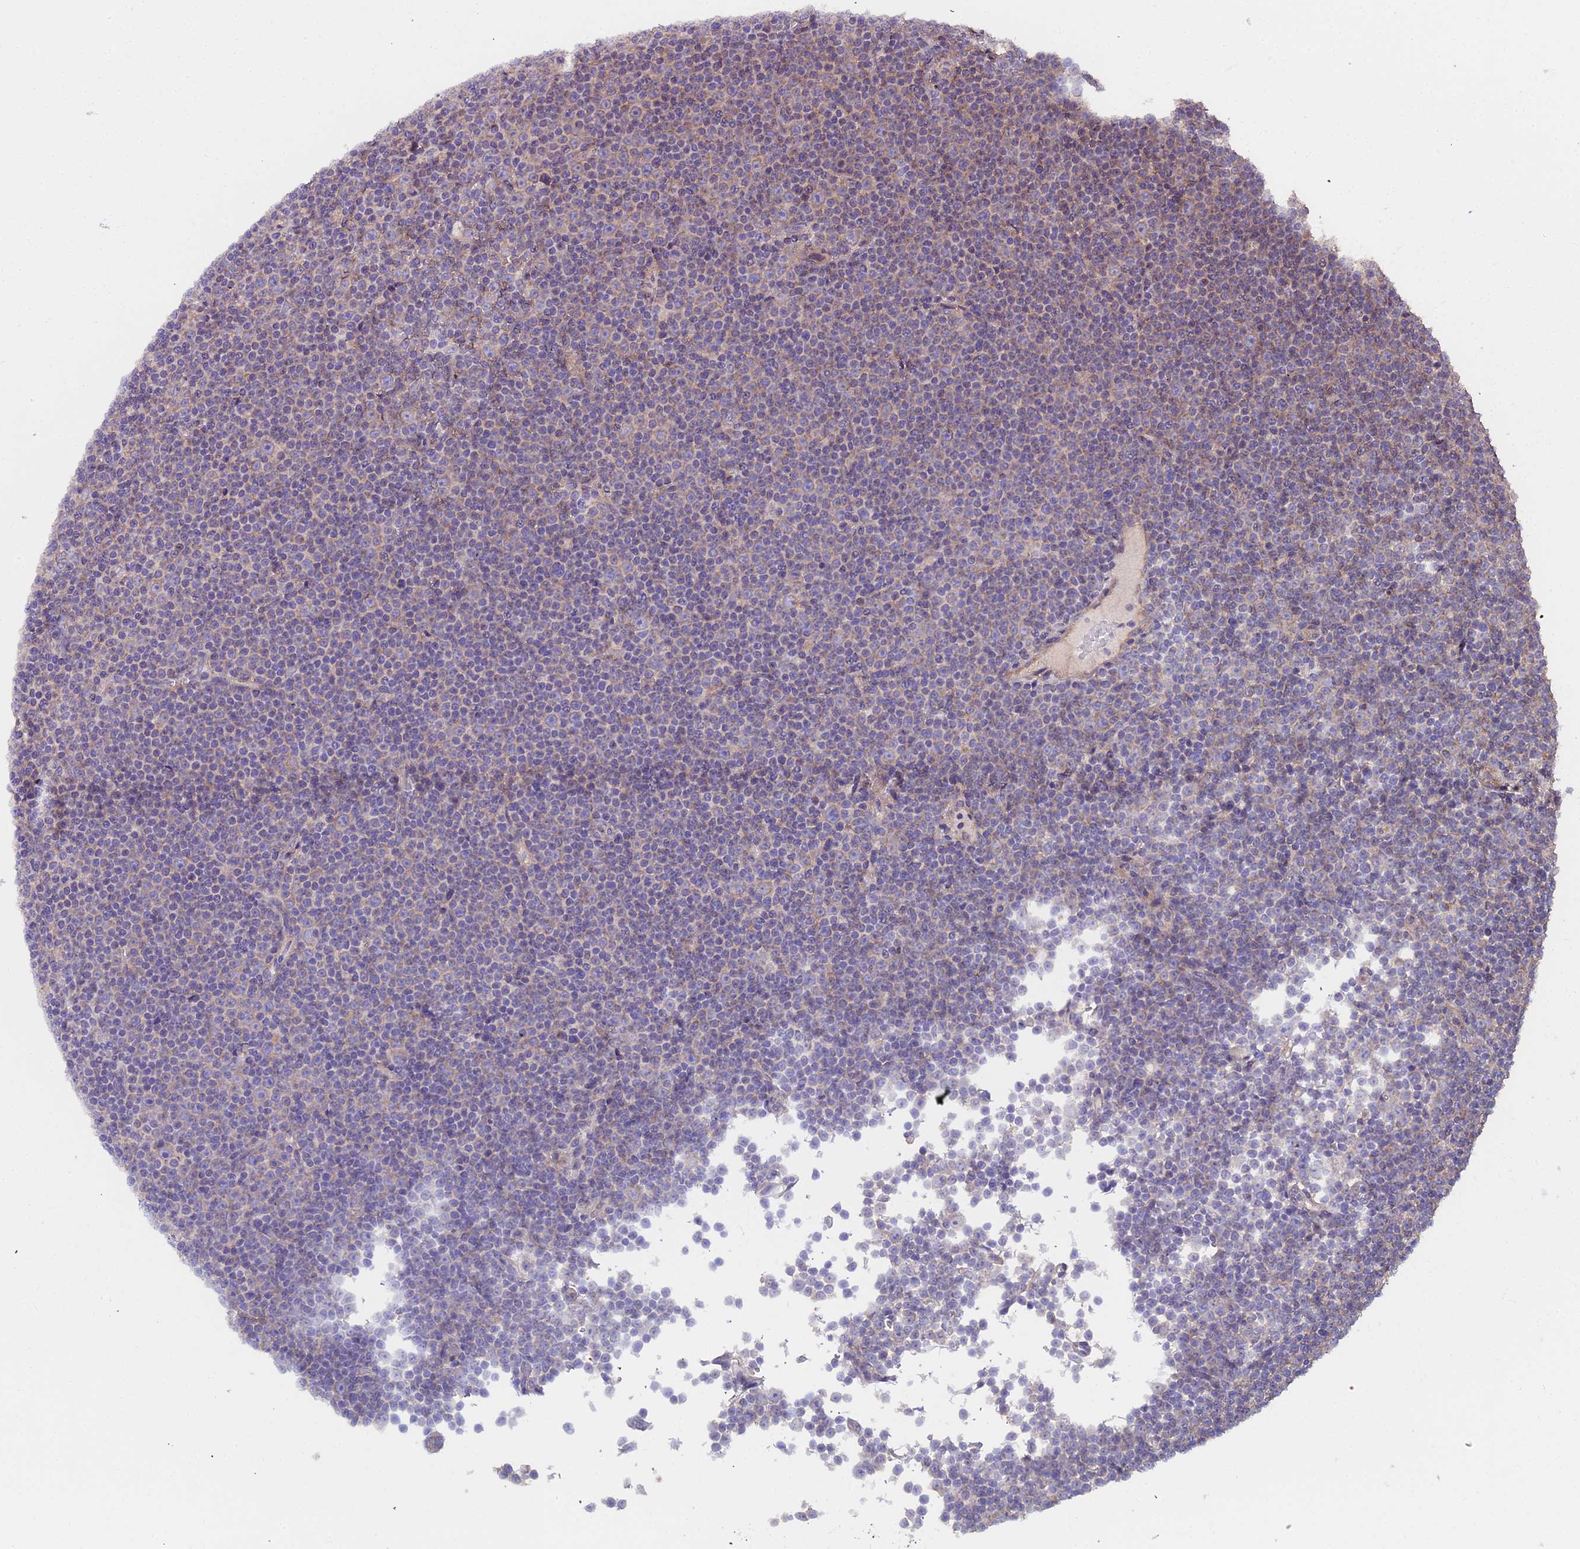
{"staining": {"intensity": "negative", "quantity": "none", "location": "none"}, "tissue": "lymphoma", "cell_type": "Tumor cells", "image_type": "cancer", "snomed": [{"axis": "morphology", "description": "Malignant lymphoma, non-Hodgkin's type, Low grade"}, {"axis": "topography", "description": "Lymph node"}], "caption": "The immunohistochemistry (IHC) histopathology image has no significant expression in tumor cells of lymphoma tissue.", "gene": "METTL13", "patient": {"sex": "female", "age": 67}}